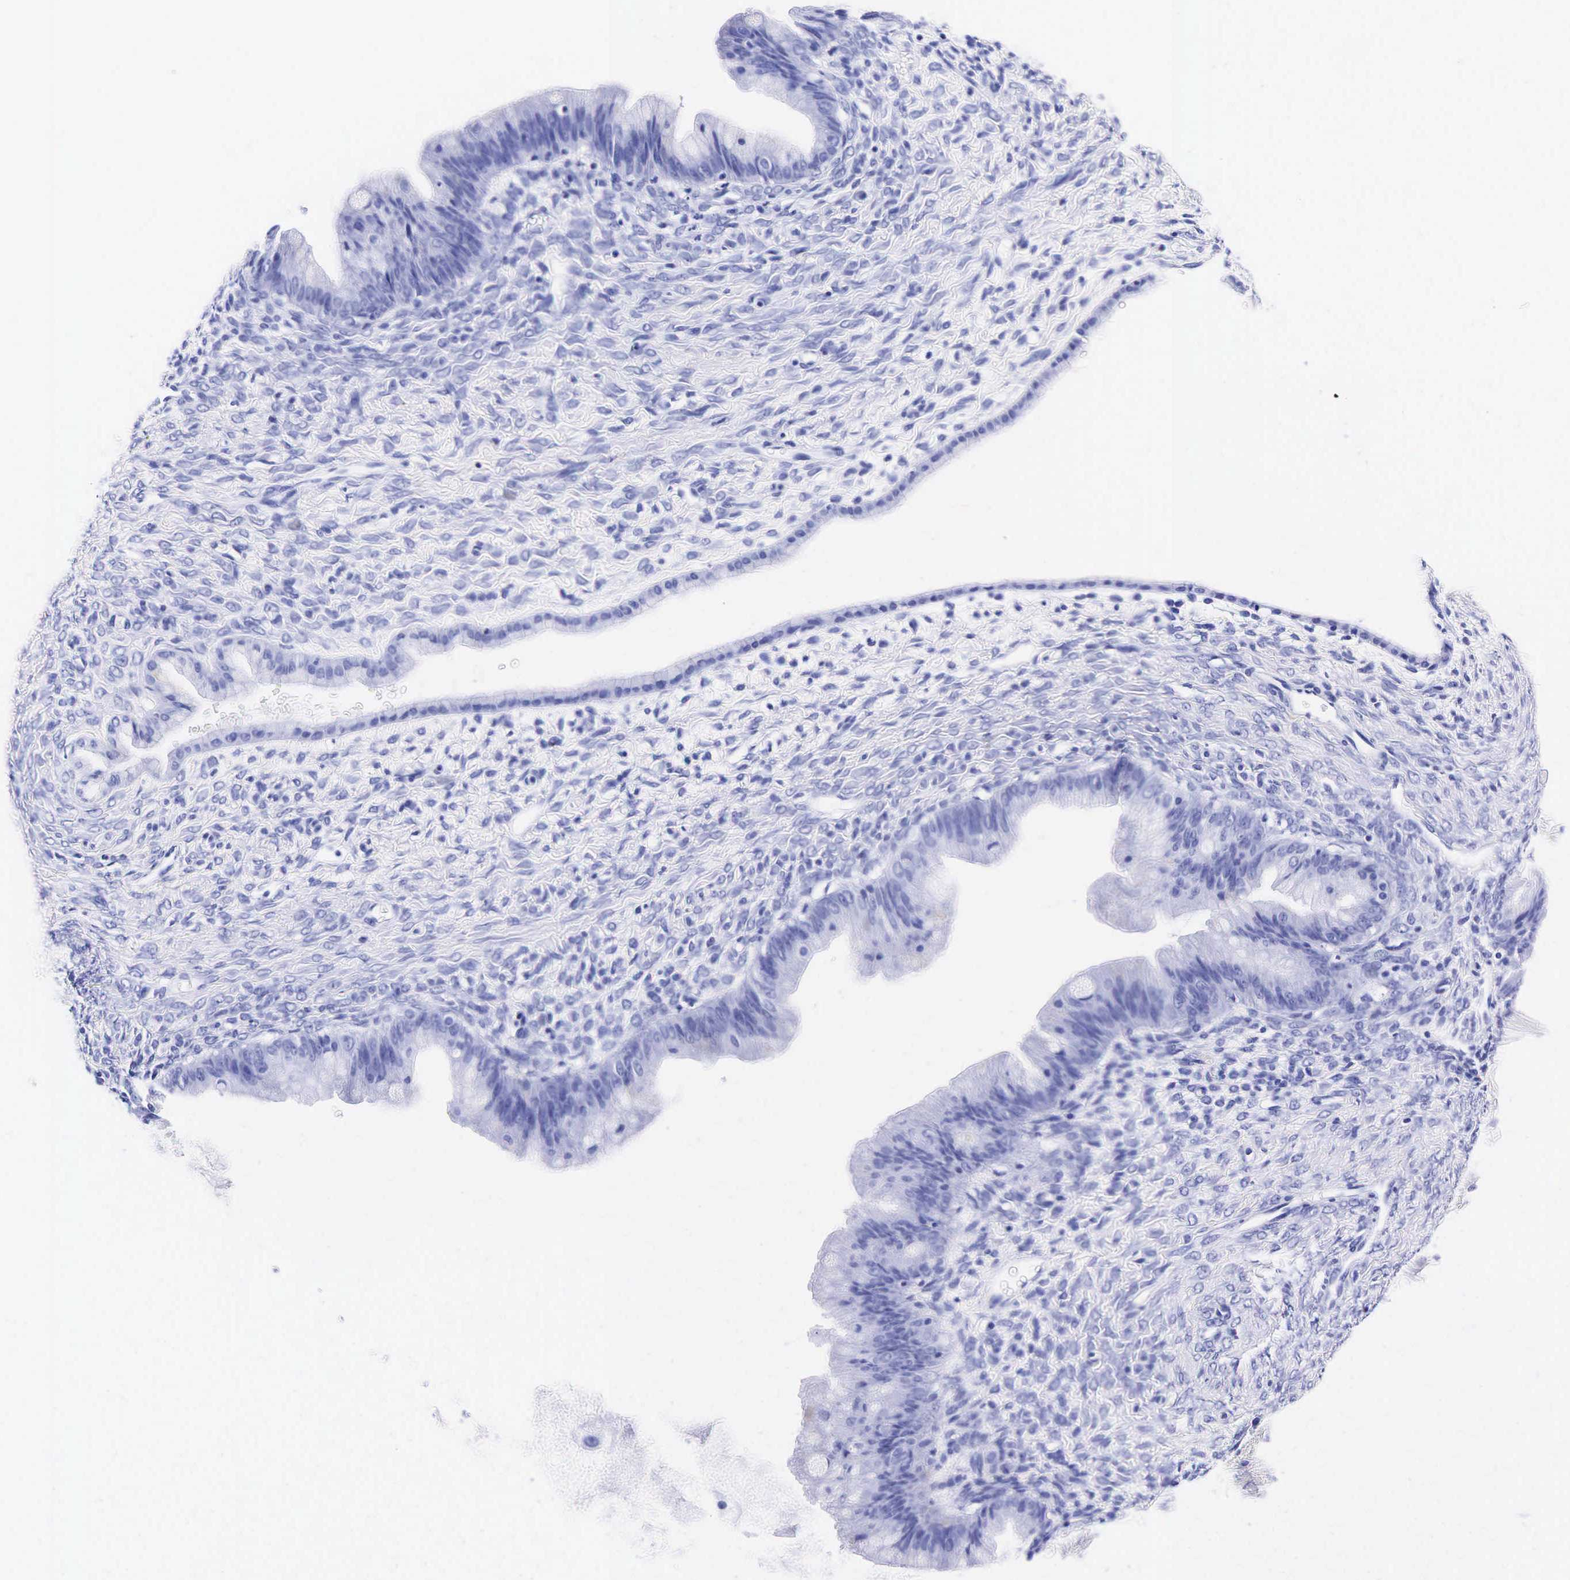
{"staining": {"intensity": "negative", "quantity": "none", "location": "none"}, "tissue": "ovarian cancer", "cell_type": "Tumor cells", "image_type": "cancer", "snomed": [{"axis": "morphology", "description": "Cystadenocarcinoma, mucinous, NOS"}, {"axis": "topography", "description": "Ovary"}], "caption": "A histopathology image of mucinous cystadenocarcinoma (ovarian) stained for a protein exhibits no brown staining in tumor cells.", "gene": "KLK3", "patient": {"sex": "female", "age": 25}}